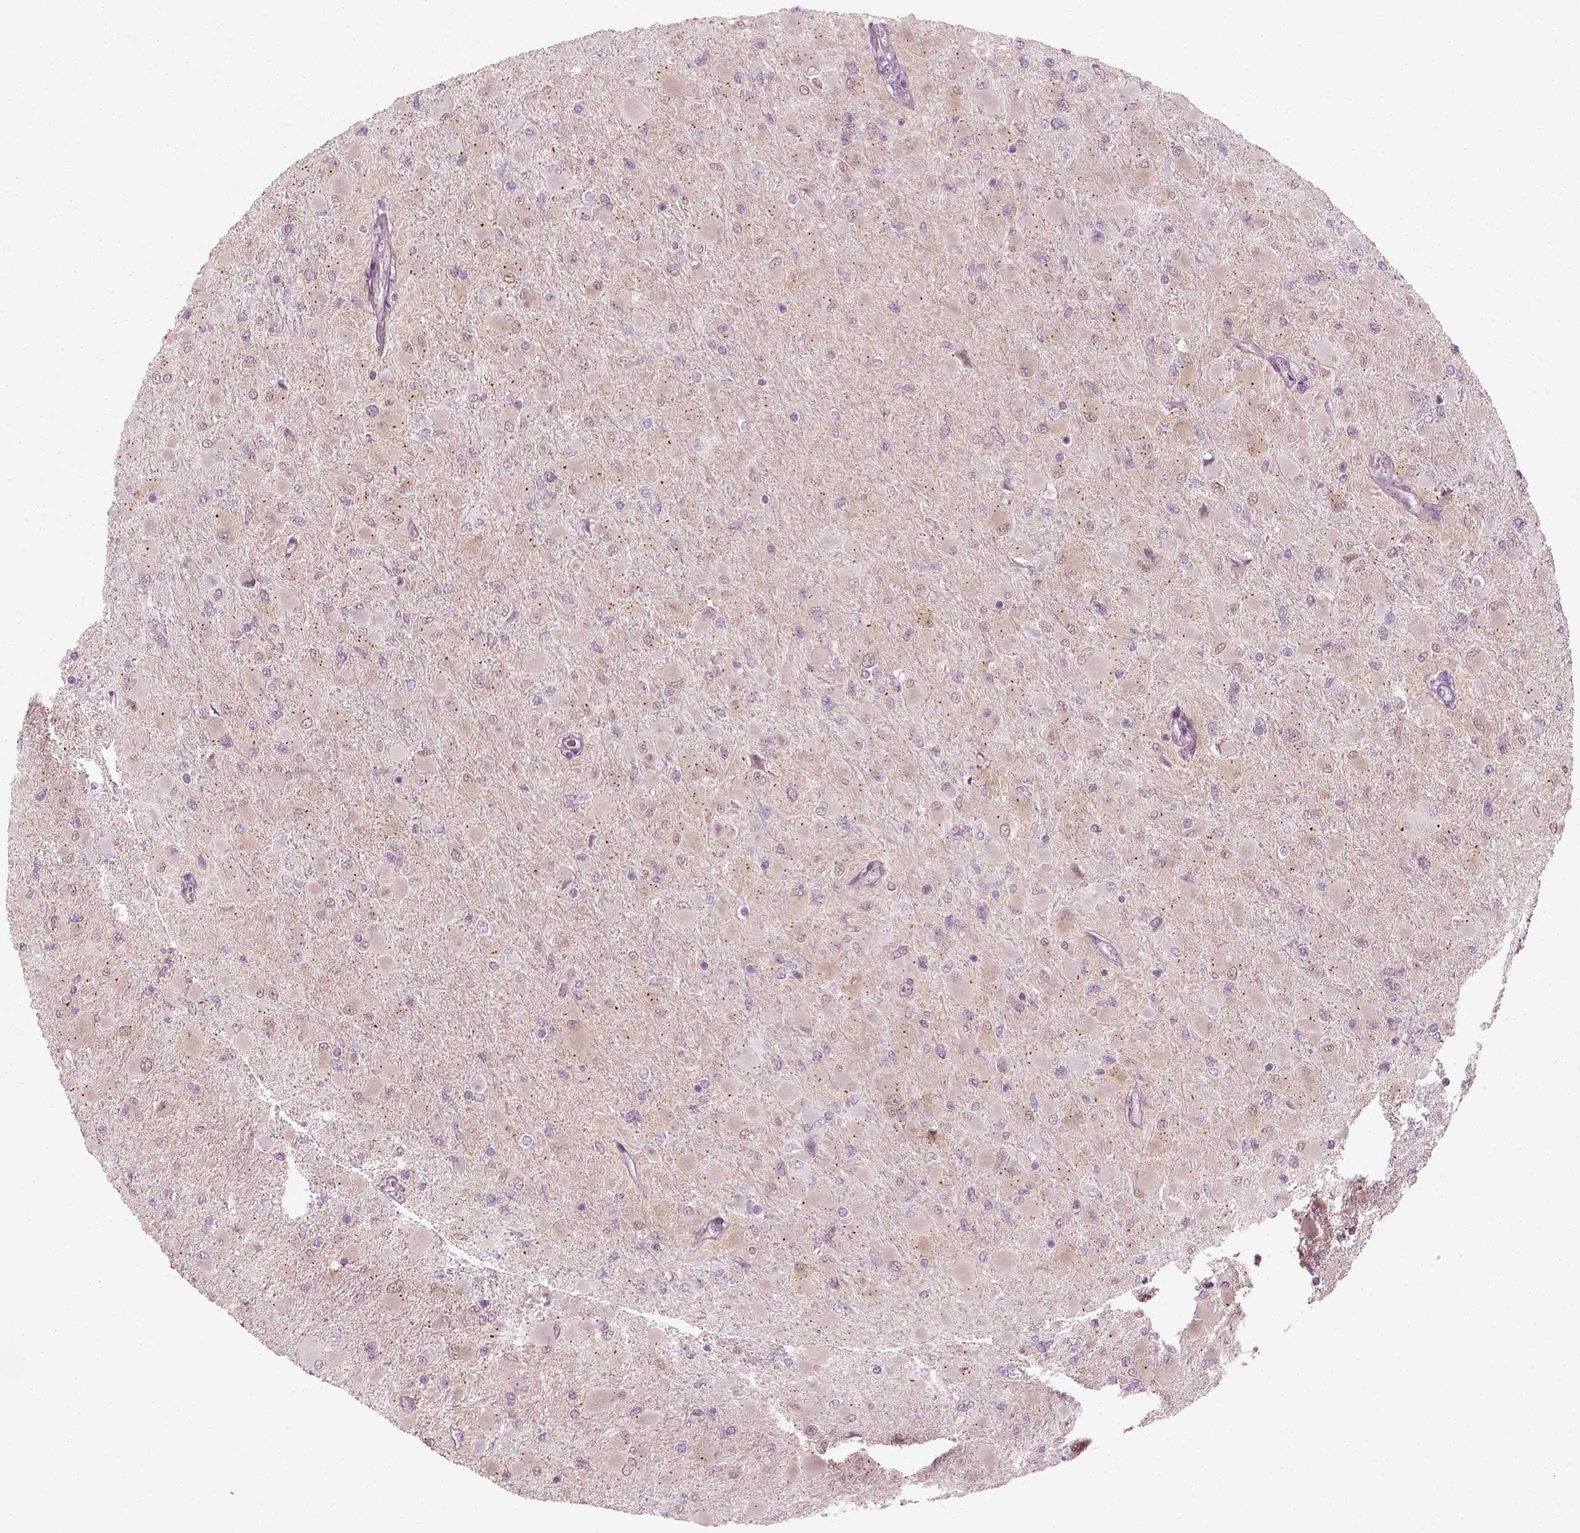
{"staining": {"intensity": "negative", "quantity": "none", "location": "none"}, "tissue": "glioma", "cell_type": "Tumor cells", "image_type": "cancer", "snomed": [{"axis": "morphology", "description": "Glioma, malignant, High grade"}, {"axis": "topography", "description": "Cerebral cortex"}], "caption": "Tumor cells show no significant protein staining in glioma.", "gene": "MLIP", "patient": {"sex": "female", "age": 36}}